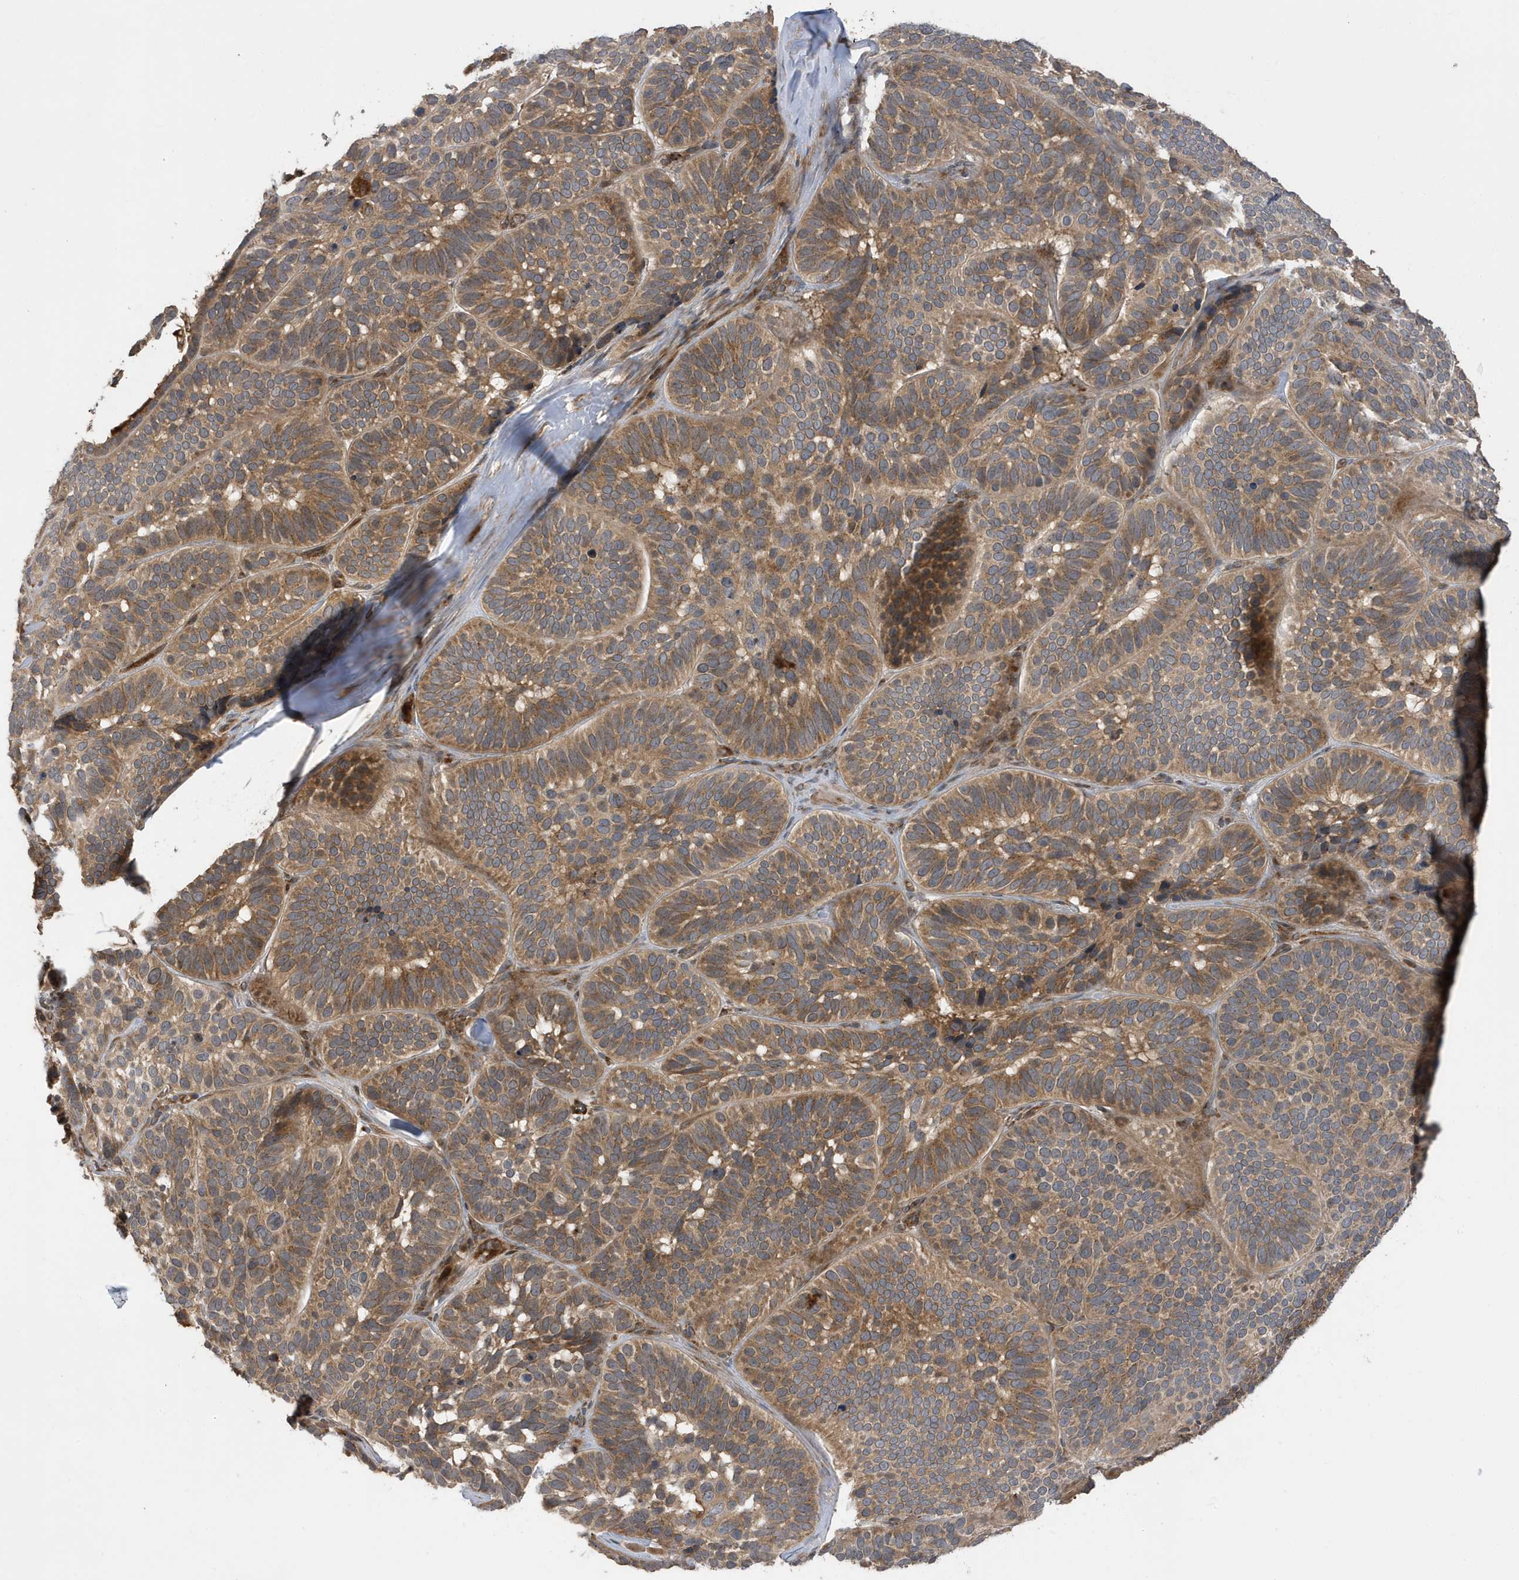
{"staining": {"intensity": "moderate", "quantity": ">75%", "location": "cytoplasmic/membranous"}, "tissue": "skin cancer", "cell_type": "Tumor cells", "image_type": "cancer", "snomed": [{"axis": "morphology", "description": "Basal cell carcinoma"}, {"axis": "topography", "description": "Skin"}], "caption": "This photomicrograph displays immunohistochemistry (IHC) staining of skin cancer (basal cell carcinoma), with medium moderate cytoplasmic/membranous staining in about >75% of tumor cells.", "gene": "LAPTM4A", "patient": {"sex": "male", "age": 62}}